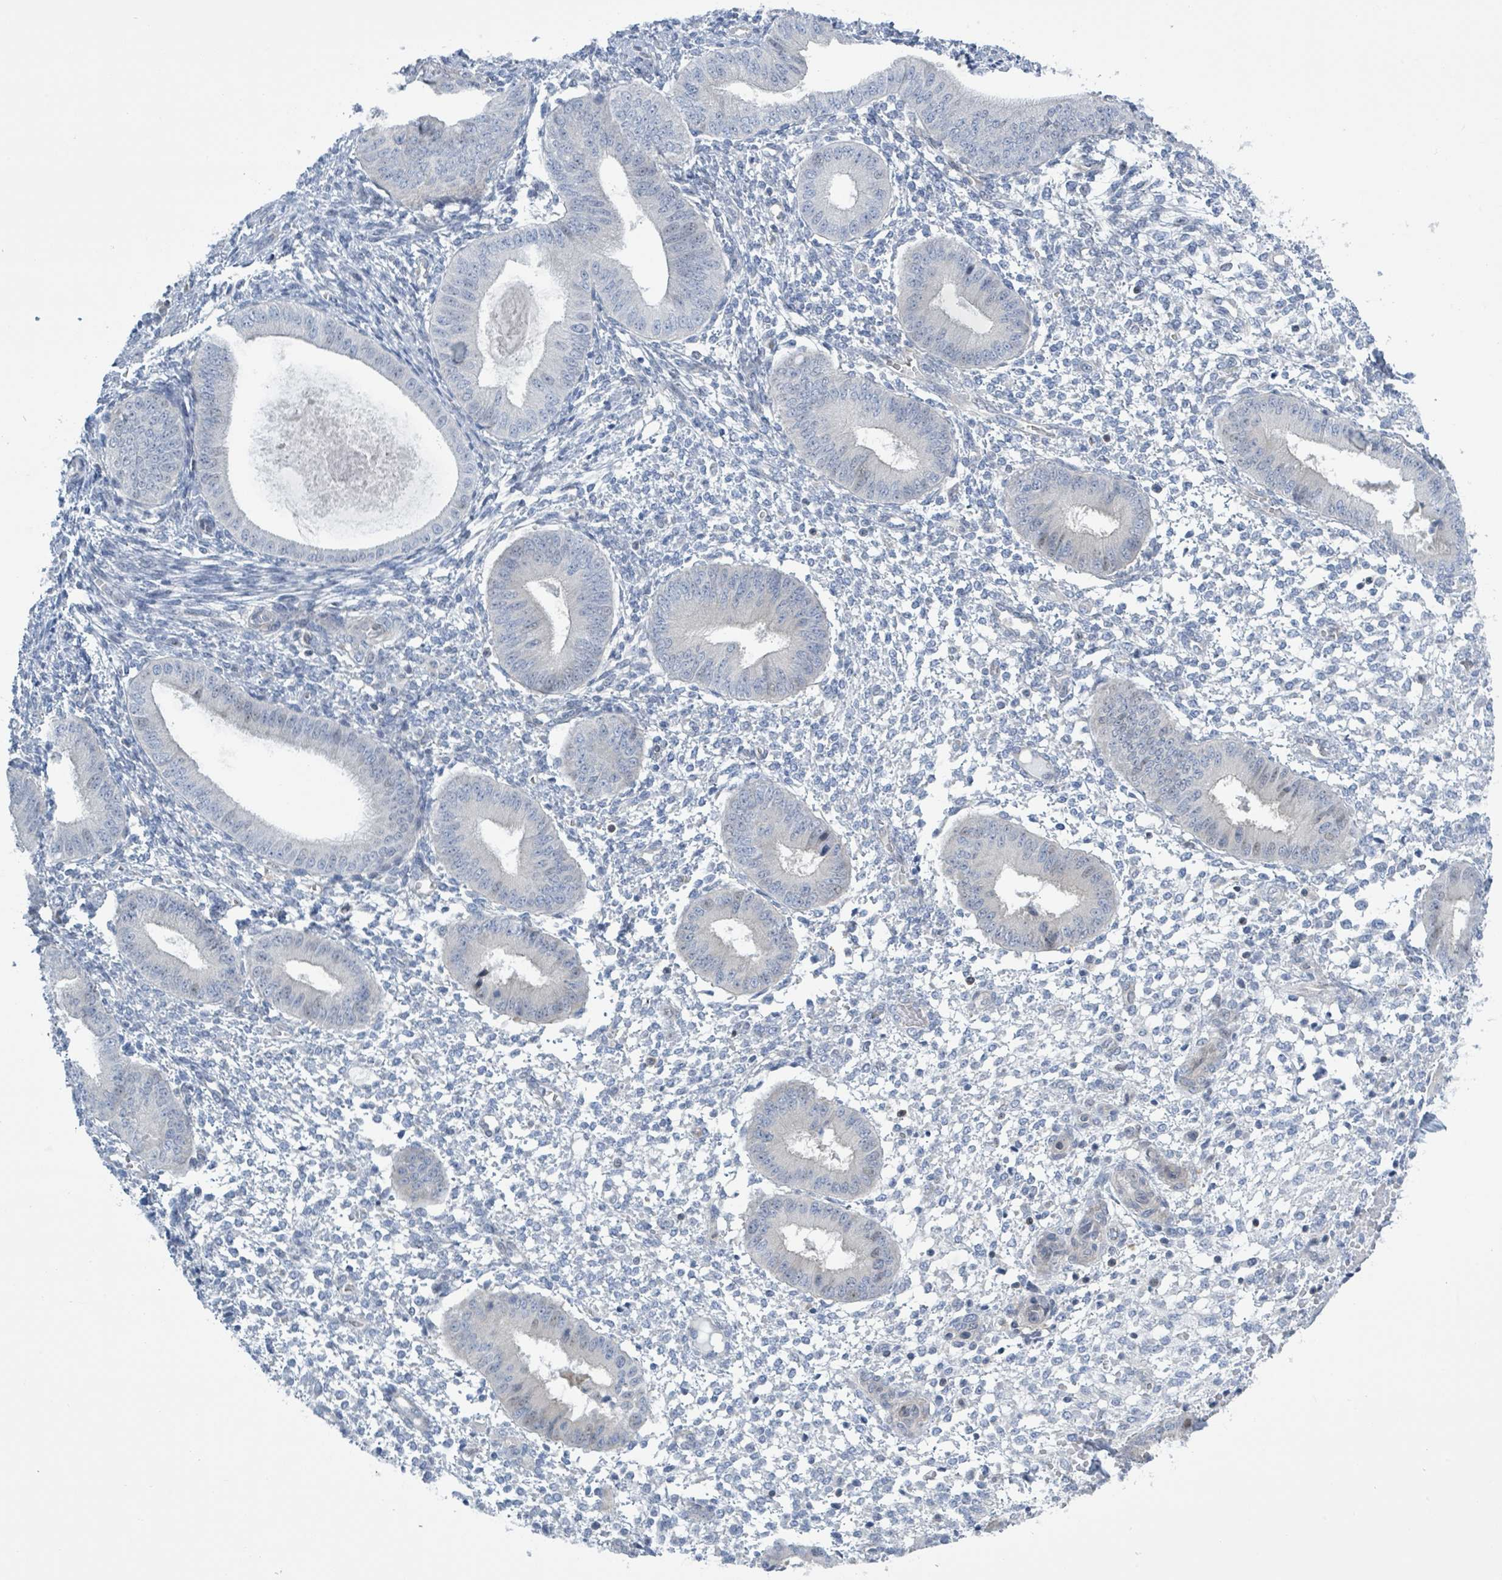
{"staining": {"intensity": "negative", "quantity": "none", "location": "none"}, "tissue": "endometrium", "cell_type": "Cells in endometrial stroma", "image_type": "normal", "snomed": [{"axis": "morphology", "description": "Normal tissue, NOS"}, {"axis": "topography", "description": "Endometrium"}], "caption": "The immunohistochemistry photomicrograph has no significant expression in cells in endometrial stroma of endometrium.", "gene": "DGKZ", "patient": {"sex": "female", "age": 49}}